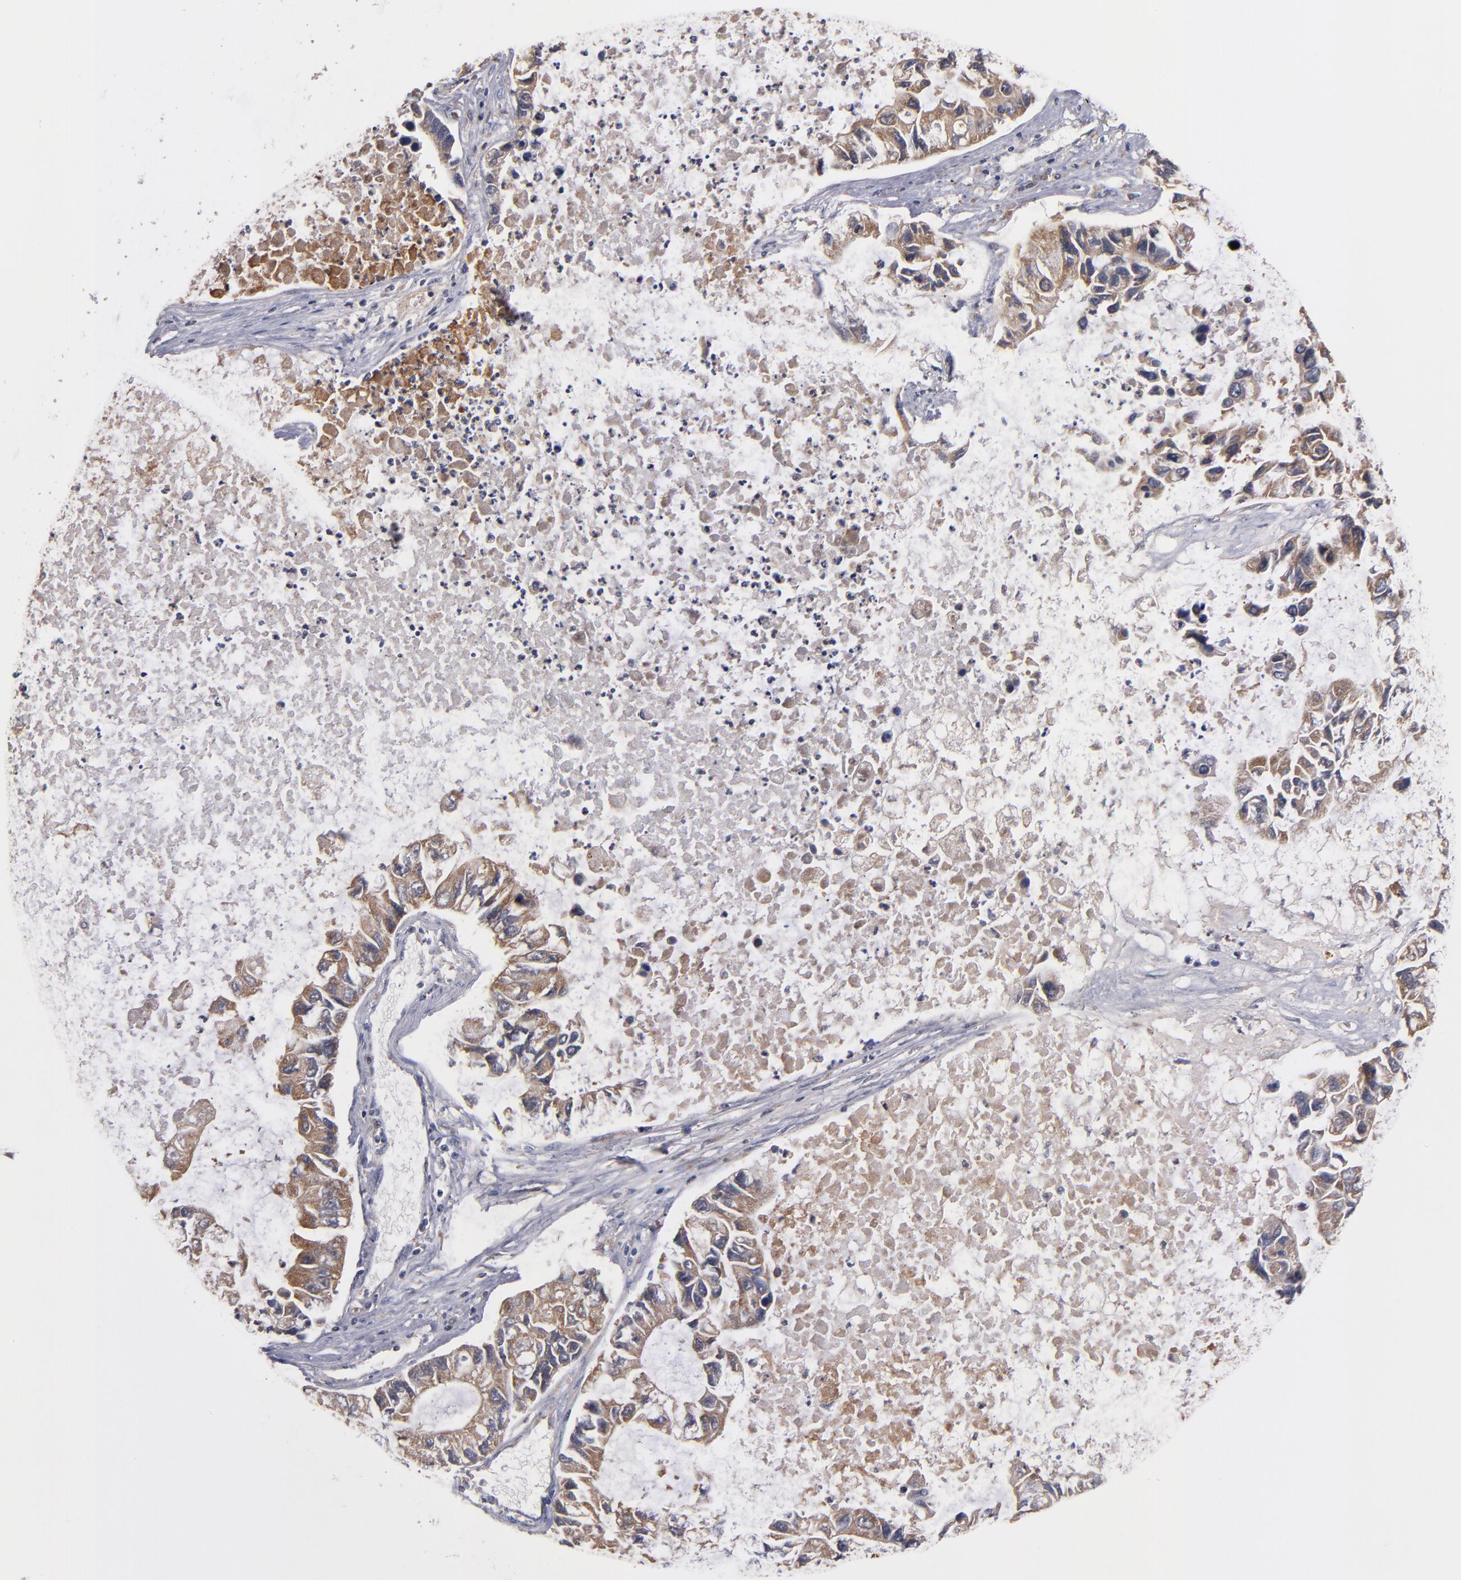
{"staining": {"intensity": "weak", "quantity": ">75%", "location": "cytoplasmic/membranous"}, "tissue": "lung cancer", "cell_type": "Tumor cells", "image_type": "cancer", "snomed": [{"axis": "morphology", "description": "Adenocarcinoma, NOS"}, {"axis": "topography", "description": "Lung"}], "caption": "DAB immunohistochemical staining of lung adenocarcinoma exhibits weak cytoplasmic/membranous protein positivity in approximately >75% of tumor cells.", "gene": "DACT1", "patient": {"sex": "female", "age": 51}}